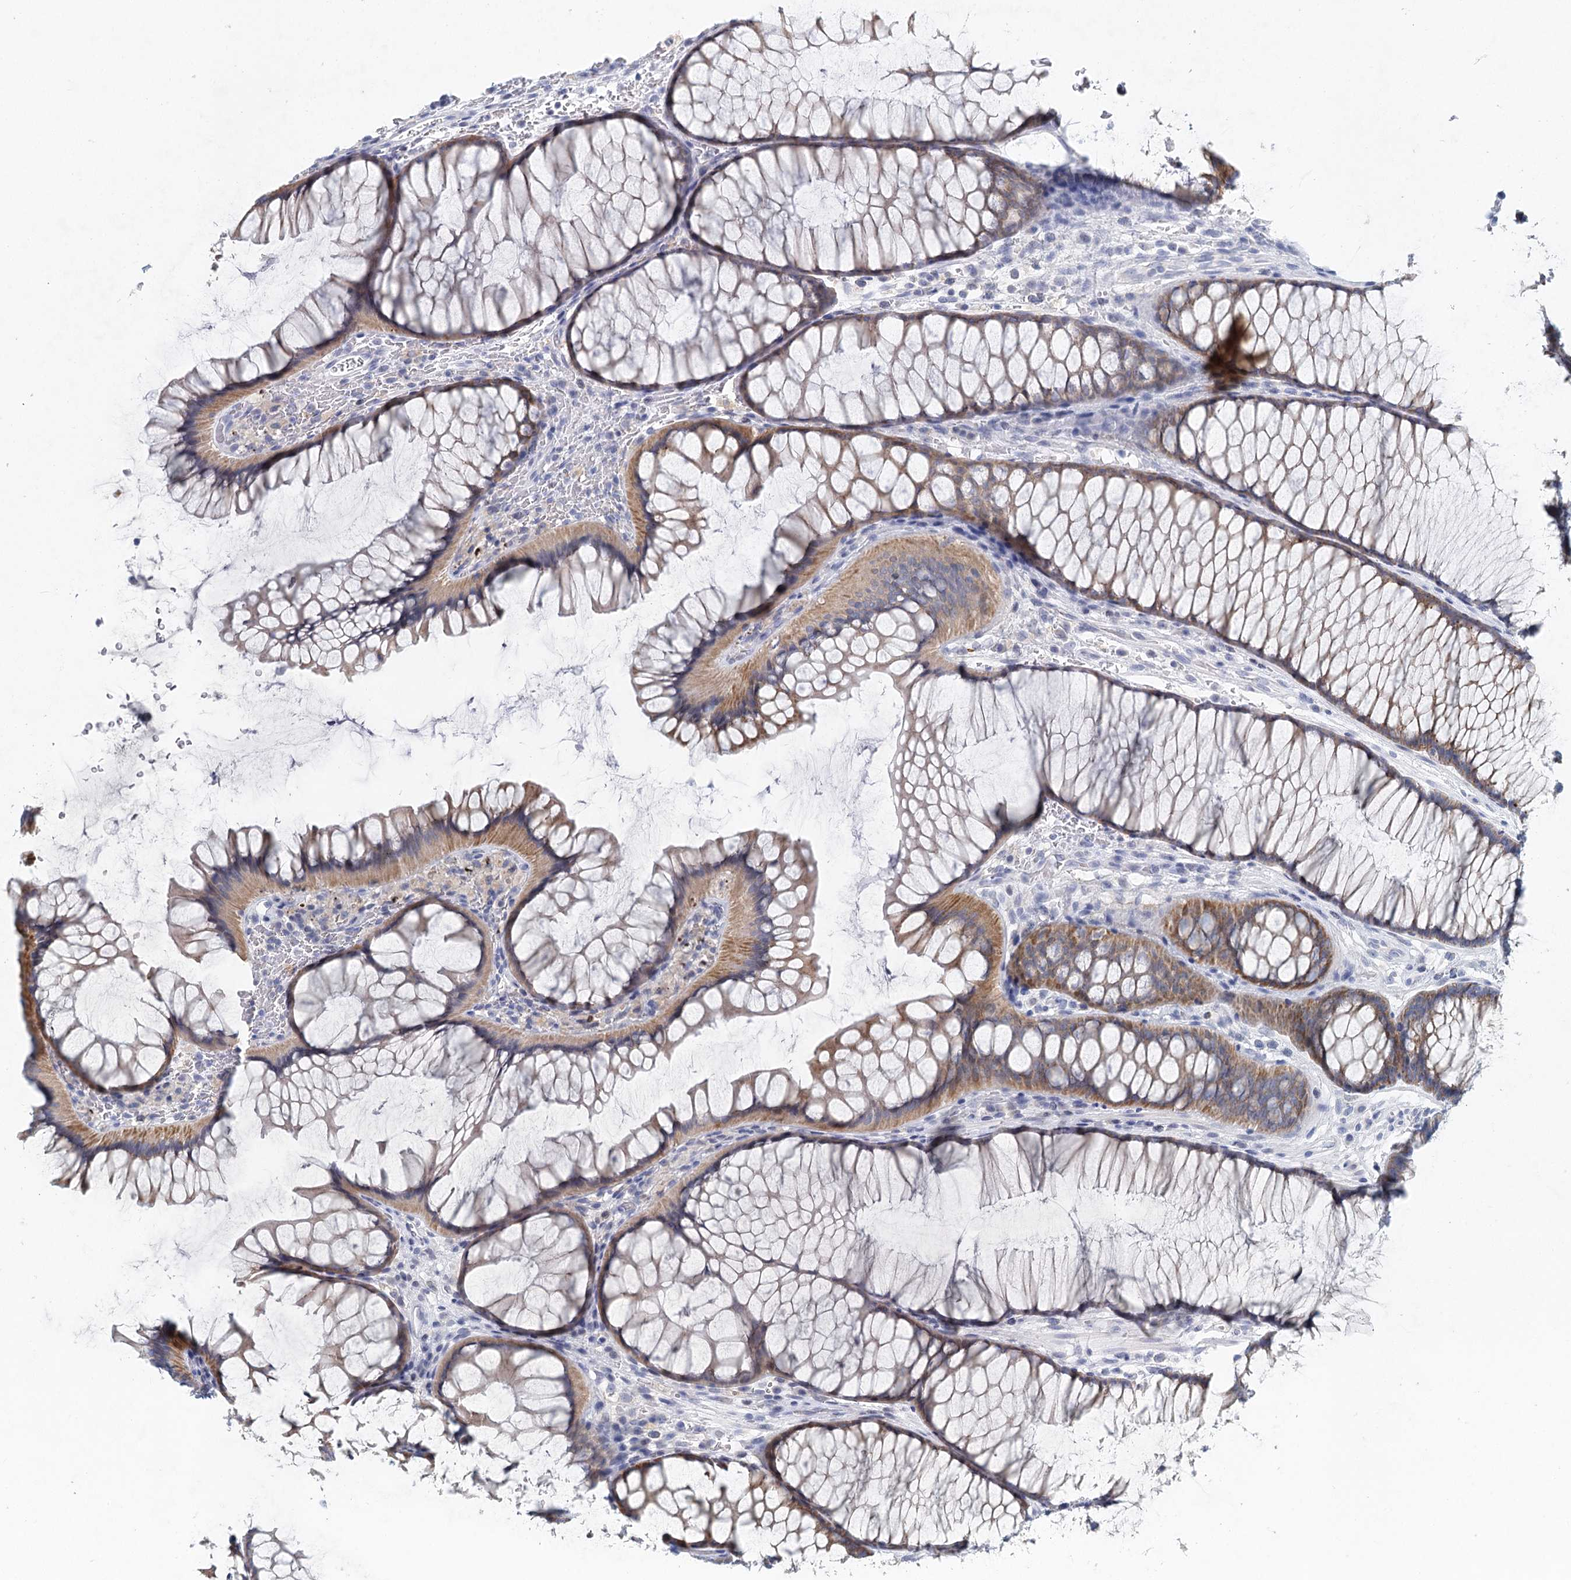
{"staining": {"intensity": "negative", "quantity": "none", "location": "none"}, "tissue": "colon", "cell_type": "Endothelial cells", "image_type": "normal", "snomed": [{"axis": "morphology", "description": "Normal tissue, NOS"}, {"axis": "topography", "description": "Colon"}], "caption": "IHC of unremarkable human colon shows no staining in endothelial cells. (DAB (3,3'-diaminobenzidine) IHC with hematoxylin counter stain).", "gene": "XPO6", "patient": {"sex": "female", "age": 82}}